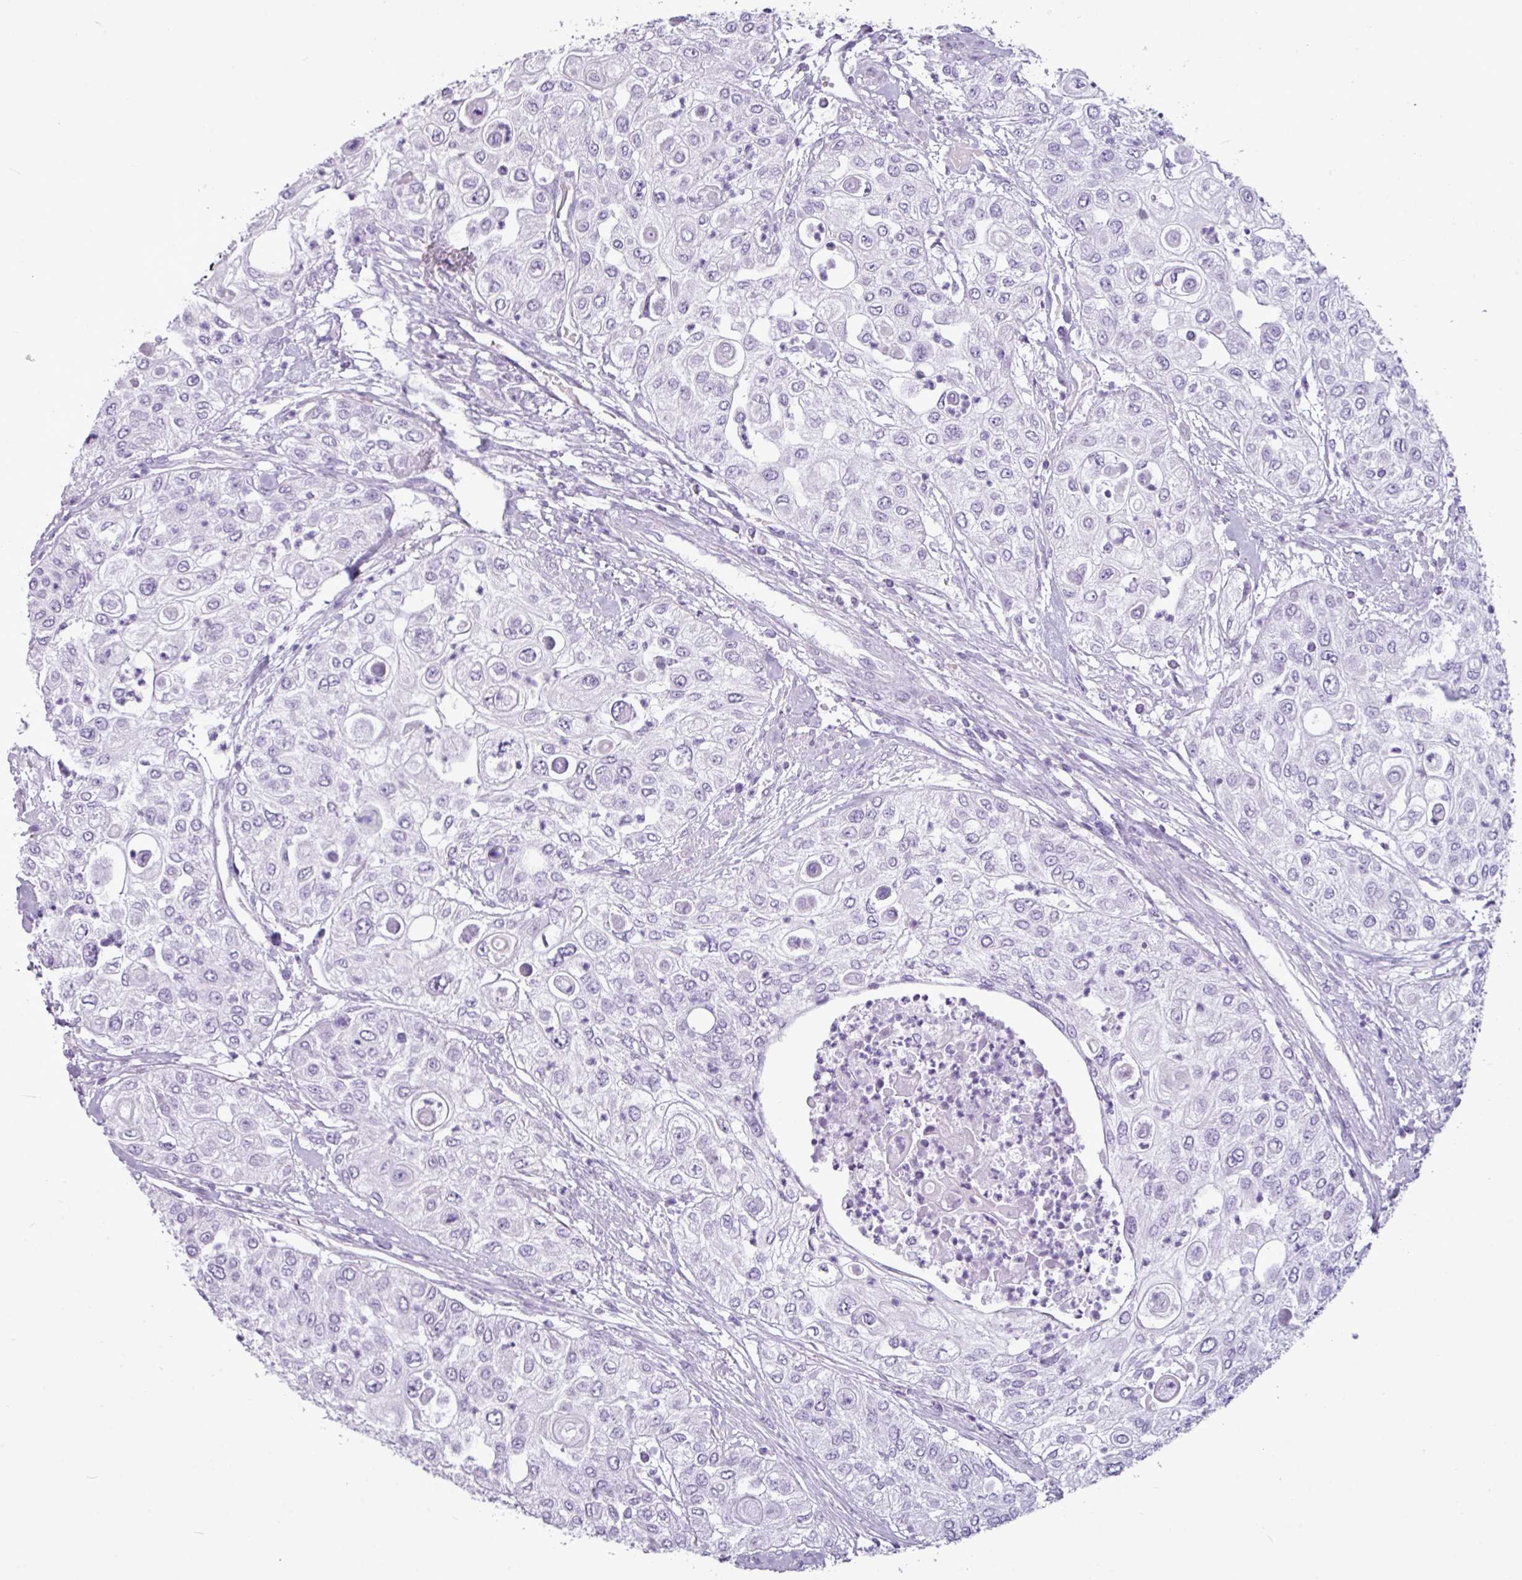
{"staining": {"intensity": "negative", "quantity": "none", "location": "none"}, "tissue": "urothelial cancer", "cell_type": "Tumor cells", "image_type": "cancer", "snomed": [{"axis": "morphology", "description": "Urothelial carcinoma, High grade"}, {"axis": "topography", "description": "Urinary bladder"}], "caption": "A histopathology image of human urothelial cancer is negative for staining in tumor cells.", "gene": "AMY1B", "patient": {"sex": "female", "age": 79}}